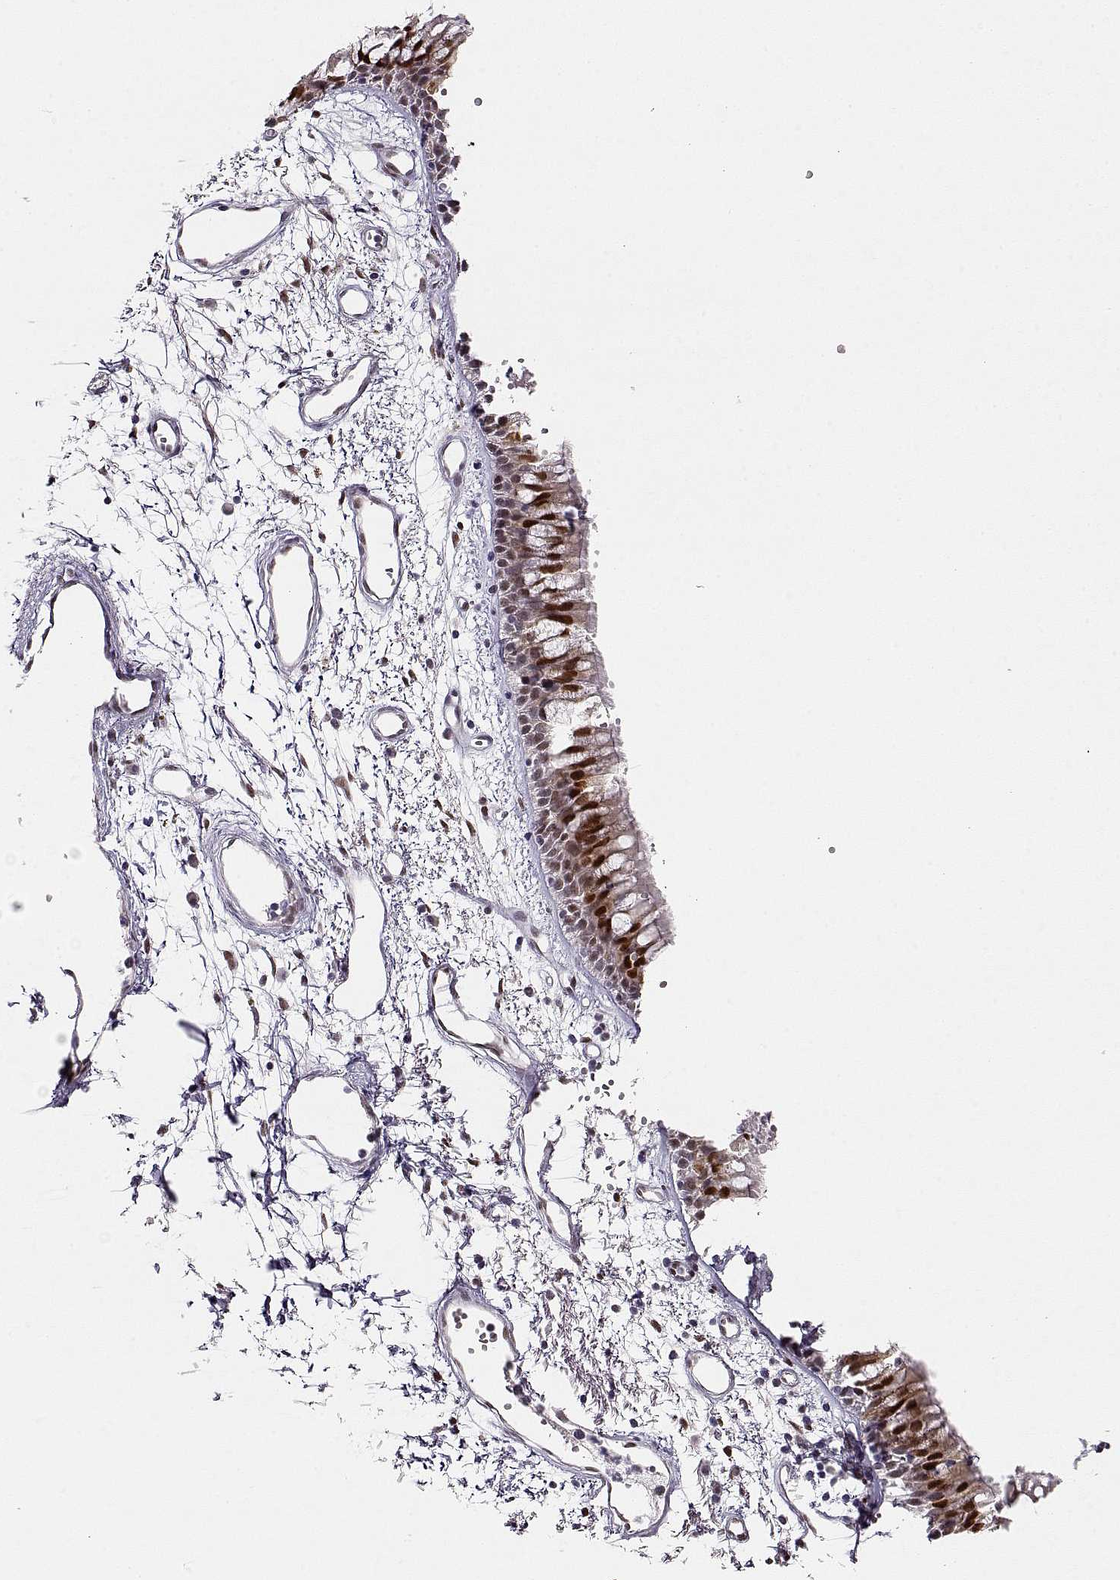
{"staining": {"intensity": "strong", "quantity": ">75%", "location": "nuclear"}, "tissue": "bronchus", "cell_type": "Respiratory epithelial cells", "image_type": "normal", "snomed": [{"axis": "morphology", "description": "Normal tissue, NOS"}, {"axis": "morphology", "description": "Squamous cell carcinoma, NOS"}, {"axis": "topography", "description": "Cartilage tissue"}, {"axis": "topography", "description": "Bronchus"}, {"axis": "topography", "description": "Lung"}], "caption": "This photomicrograph shows immunohistochemistry (IHC) staining of benign bronchus, with high strong nuclear staining in approximately >75% of respiratory epithelial cells.", "gene": "POLI", "patient": {"sex": "male", "age": 66}}